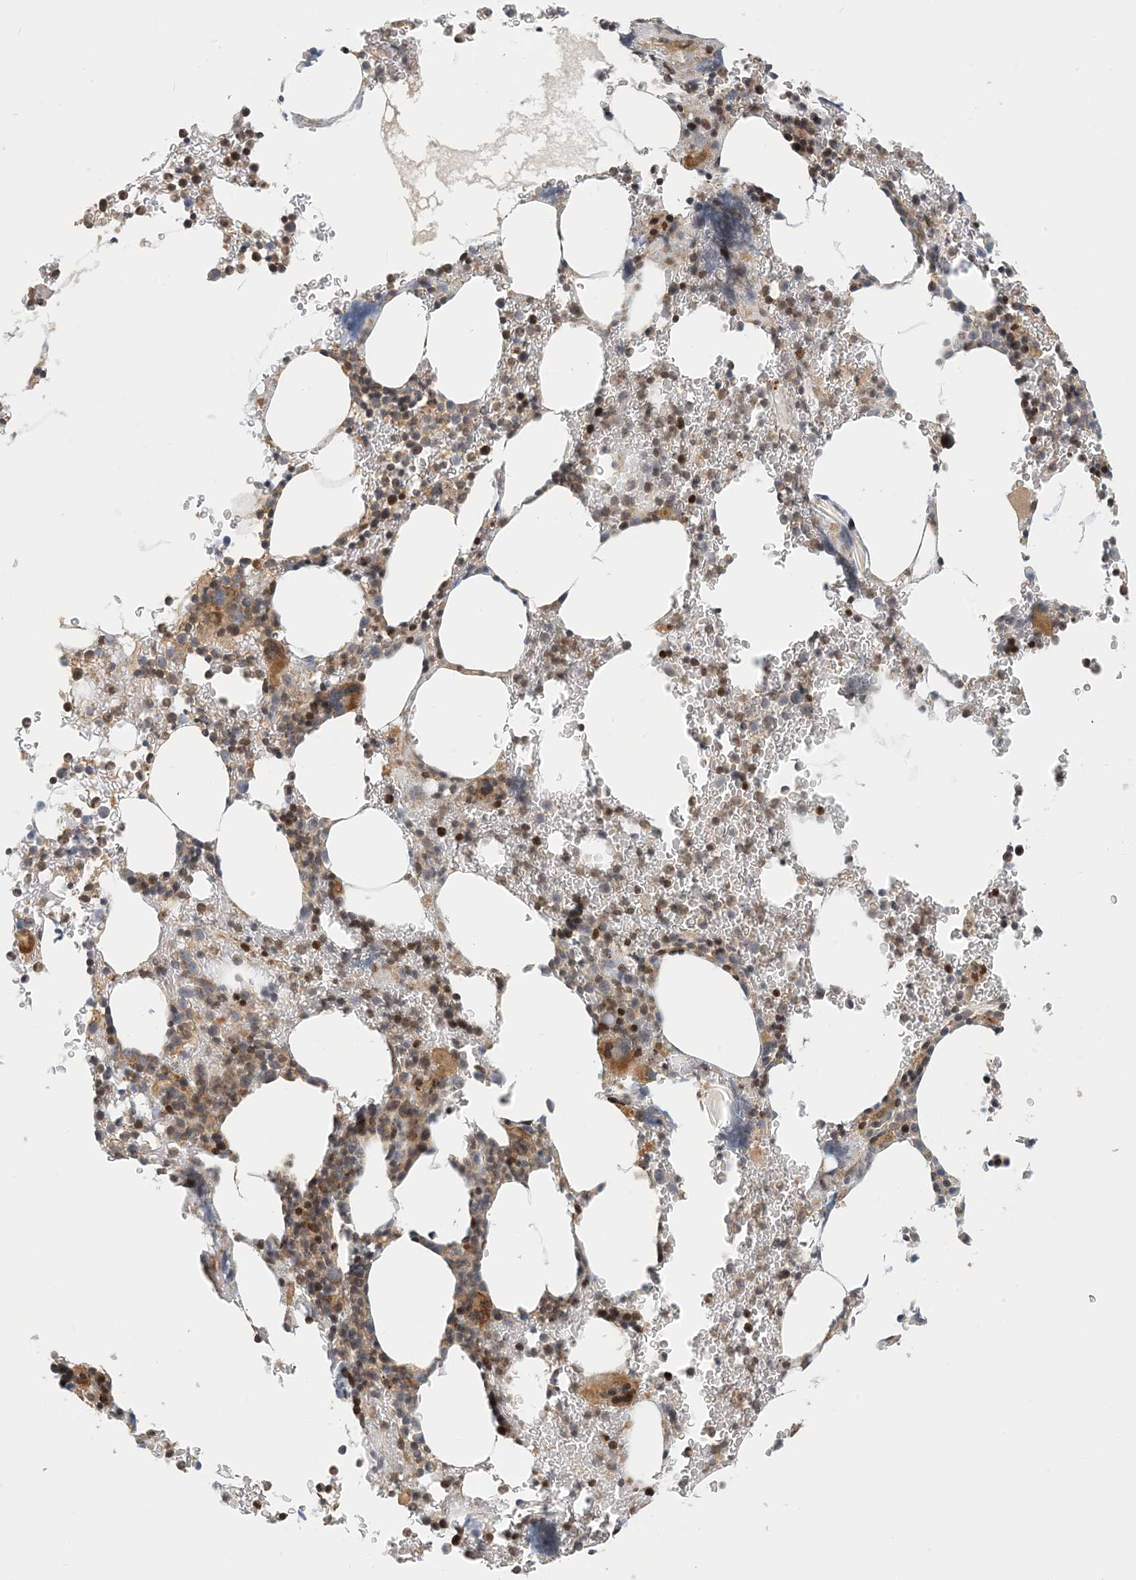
{"staining": {"intensity": "moderate", "quantity": "<25%", "location": "cytoplasmic/membranous"}, "tissue": "bone marrow", "cell_type": "Hematopoietic cells", "image_type": "normal", "snomed": [{"axis": "morphology", "description": "Normal tissue, NOS"}, {"axis": "topography", "description": "Bone marrow"}], "caption": "About <25% of hematopoietic cells in normal human bone marrow exhibit moderate cytoplasmic/membranous protein positivity as visualized by brown immunohistochemical staining.", "gene": "MAPKBP1", "patient": {"sex": "male"}}